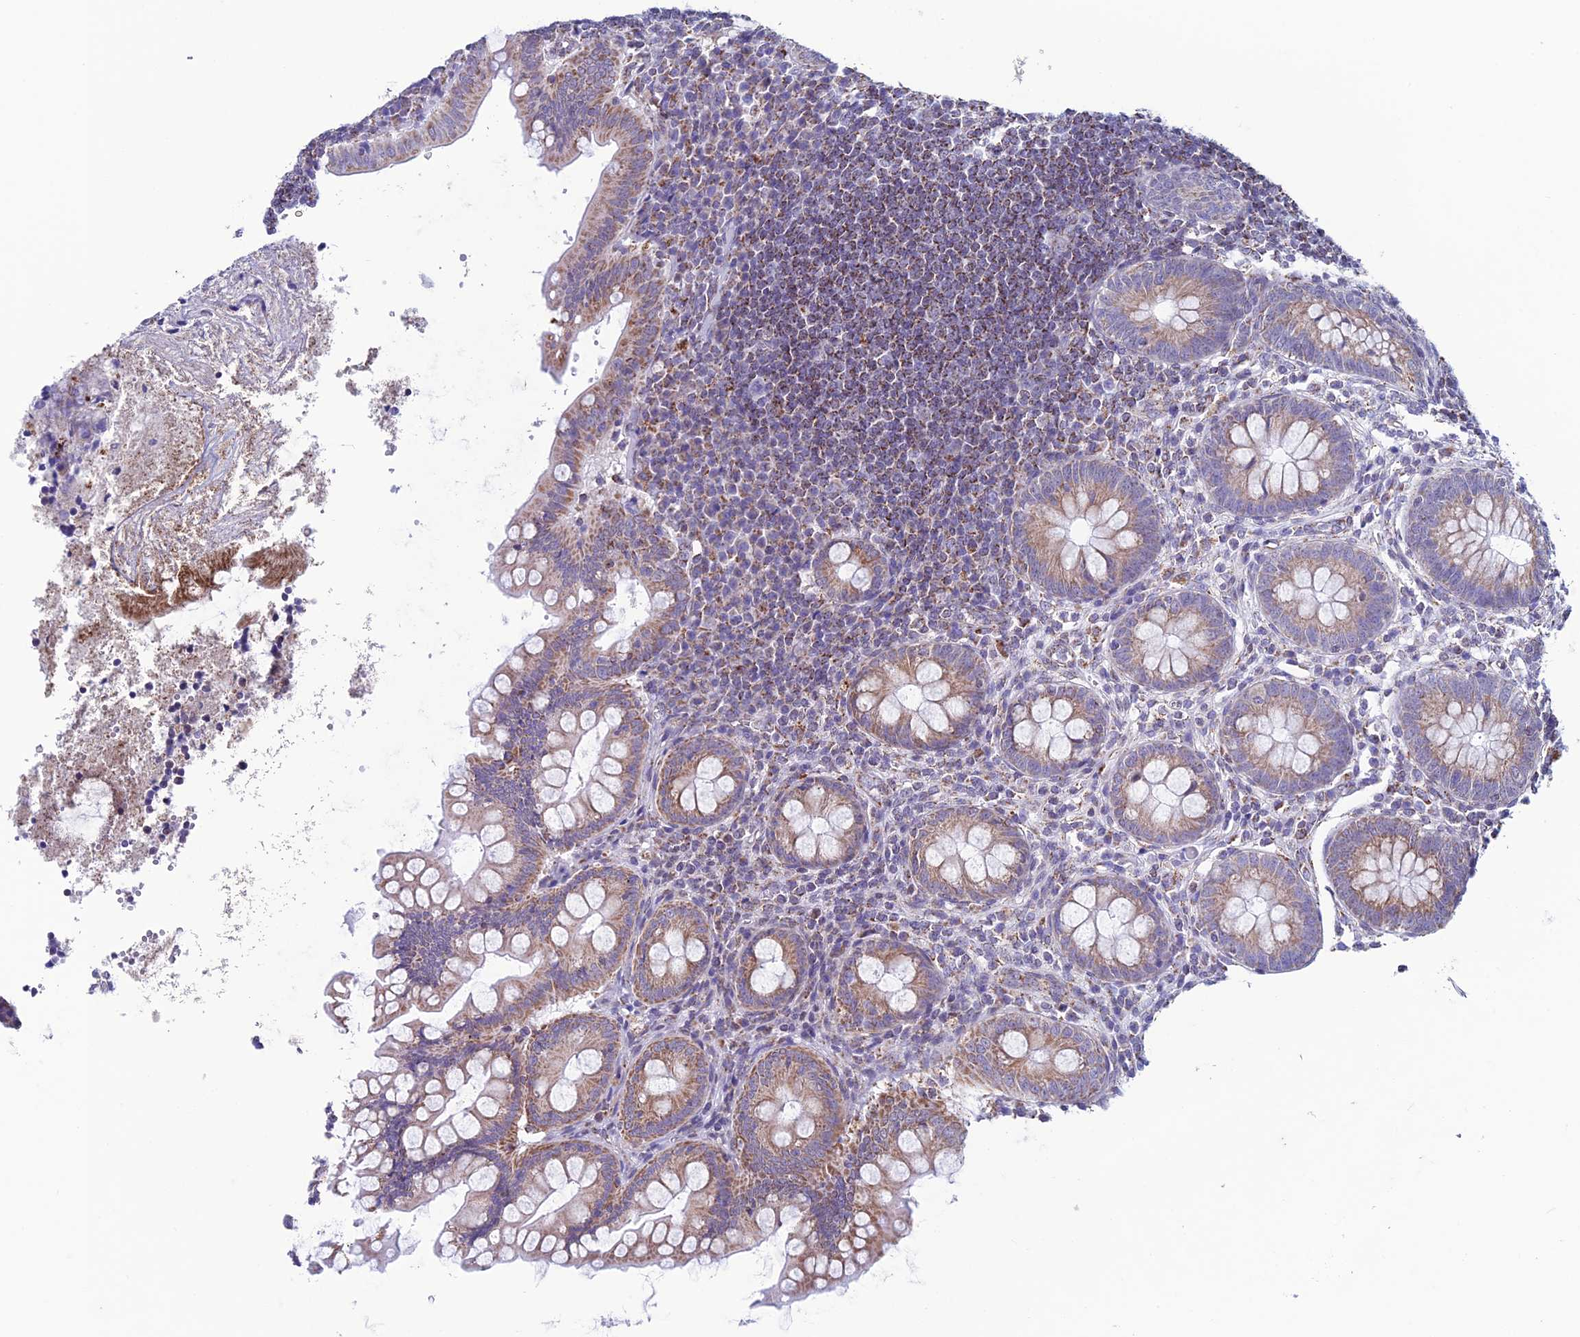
{"staining": {"intensity": "moderate", "quantity": ">75%", "location": "cytoplasmic/membranous"}, "tissue": "appendix", "cell_type": "Glandular cells", "image_type": "normal", "snomed": [{"axis": "morphology", "description": "Normal tissue, NOS"}, {"axis": "topography", "description": "Appendix"}], "caption": "A medium amount of moderate cytoplasmic/membranous staining is identified in about >75% of glandular cells in benign appendix.", "gene": "ZNG1A", "patient": {"sex": "female", "age": 33}}